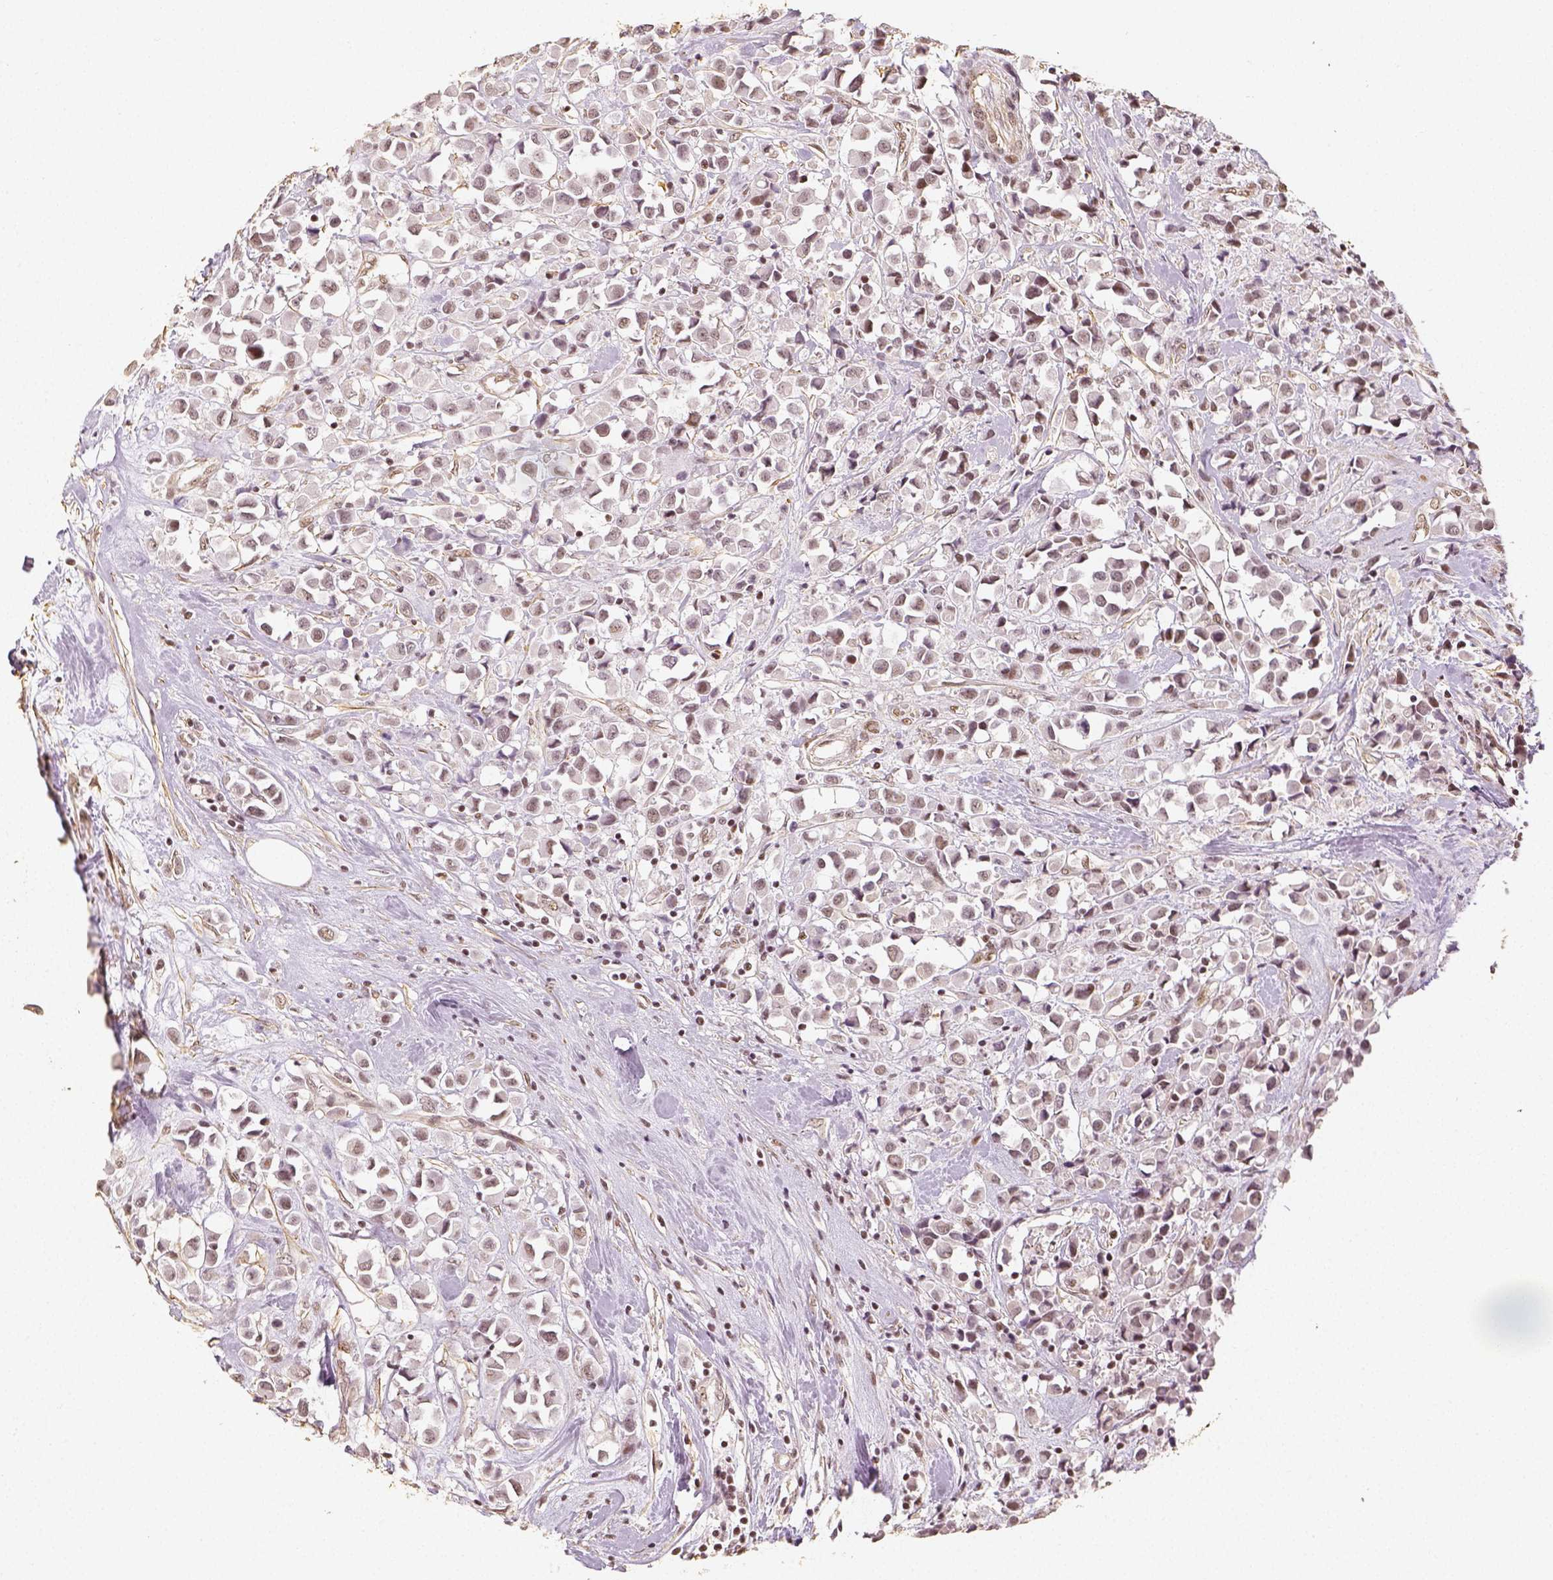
{"staining": {"intensity": "moderate", "quantity": ">75%", "location": "nuclear"}, "tissue": "breast cancer", "cell_type": "Tumor cells", "image_type": "cancer", "snomed": [{"axis": "morphology", "description": "Duct carcinoma"}, {"axis": "topography", "description": "Breast"}], "caption": "The micrograph reveals staining of breast infiltrating ductal carcinoma, revealing moderate nuclear protein staining (brown color) within tumor cells.", "gene": "HDAC1", "patient": {"sex": "female", "age": 61}}